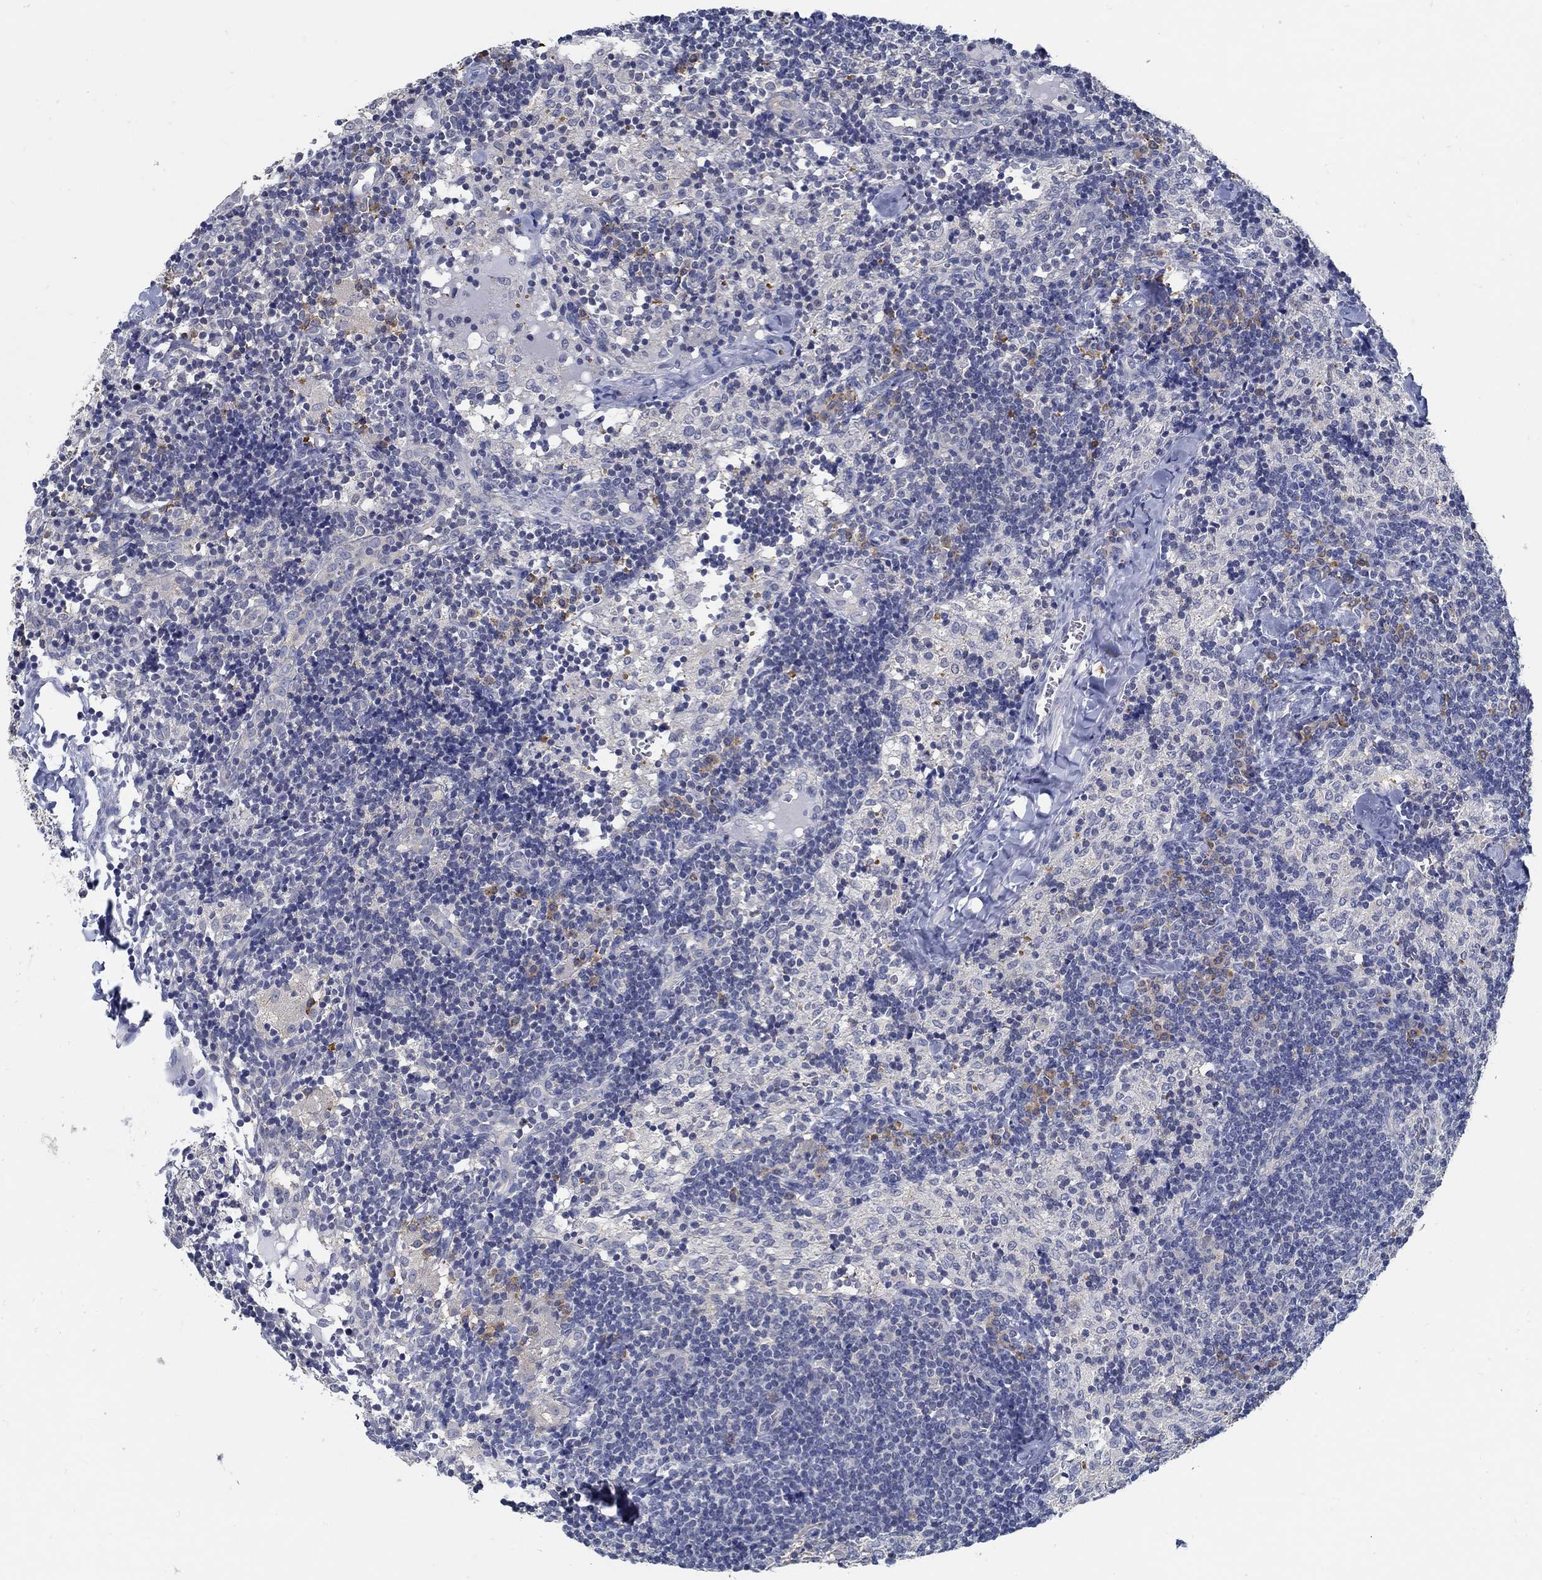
{"staining": {"intensity": "negative", "quantity": "none", "location": "none"}, "tissue": "lymph node", "cell_type": "Germinal center cells", "image_type": "normal", "snomed": [{"axis": "morphology", "description": "Normal tissue, NOS"}, {"axis": "topography", "description": "Lymph node"}], "caption": "Germinal center cells are negative for protein expression in unremarkable human lymph node. The staining was performed using DAB to visualize the protein expression in brown, while the nuclei were stained in blue with hematoxylin (Magnification: 20x).", "gene": "PCDH11X", "patient": {"sex": "female", "age": 52}}